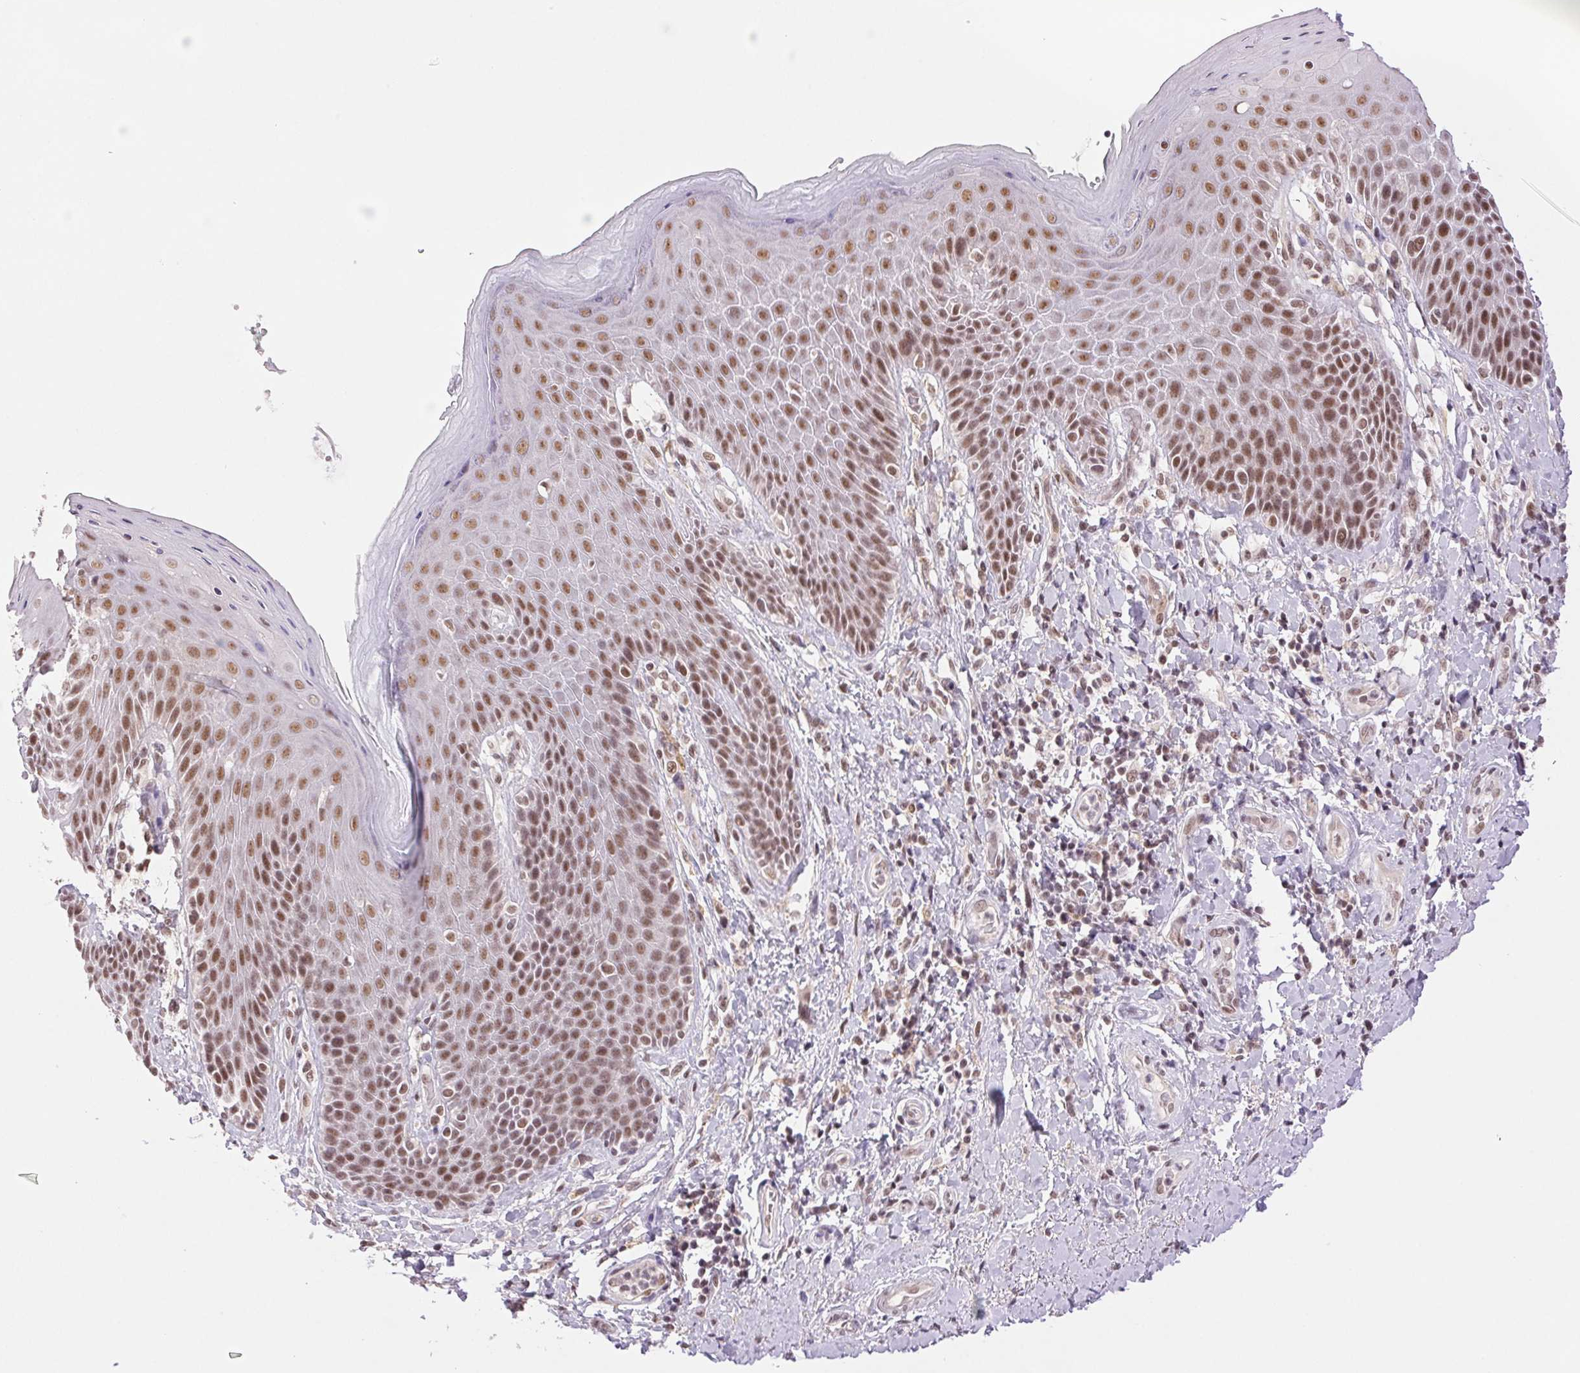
{"staining": {"intensity": "moderate", "quantity": ">75%", "location": "nuclear"}, "tissue": "skin", "cell_type": "Epidermal cells", "image_type": "normal", "snomed": [{"axis": "morphology", "description": "Normal tissue, NOS"}, {"axis": "topography", "description": "Anal"}, {"axis": "topography", "description": "Peripheral nerve tissue"}], "caption": "Immunohistochemical staining of unremarkable skin shows moderate nuclear protein expression in approximately >75% of epidermal cells.", "gene": "PRPF18", "patient": {"sex": "male", "age": 51}}